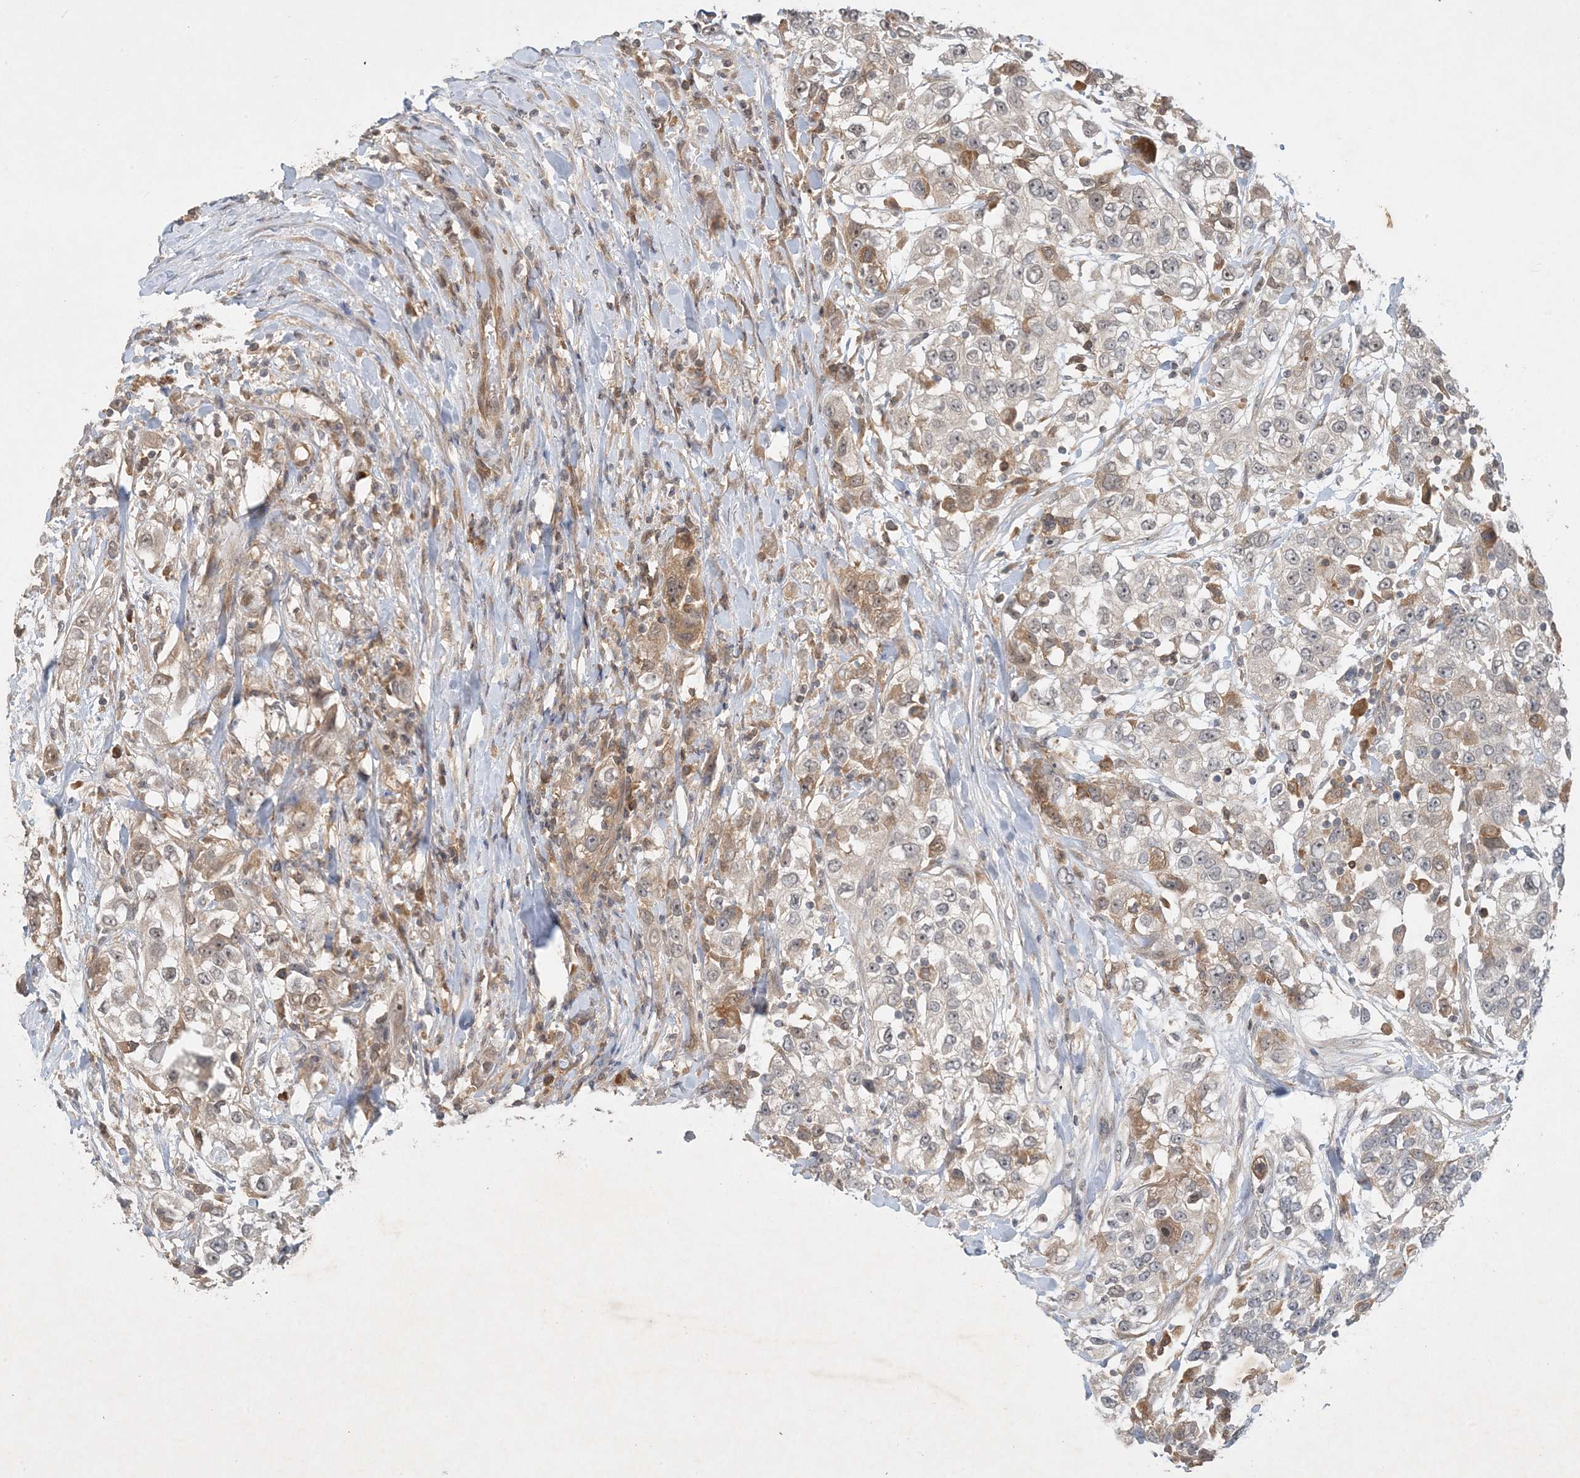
{"staining": {"intensity": "moderate", "quantity": "<25%", "location": "cytoplasmic/membranous"}, "tissue": "urothelial cancer", "cell_type": "Tumor cells", "image_type": "cancer", "snomed": [{"axis": "morphology", "description": "Urothelial carcinoma, High grade"}, {"axis": "topography", "description": "Urinary bladder"}], "caption": "A brown stain highlights moderate cytoplasmic/membranous staining of a protein in urothelial carcinoma (high-grade) tumor cells. (IHC, brightfield microscopy, high magnification).", "gene": "ZCCHC4", "patient": {"sex": "female", "age": 80}}